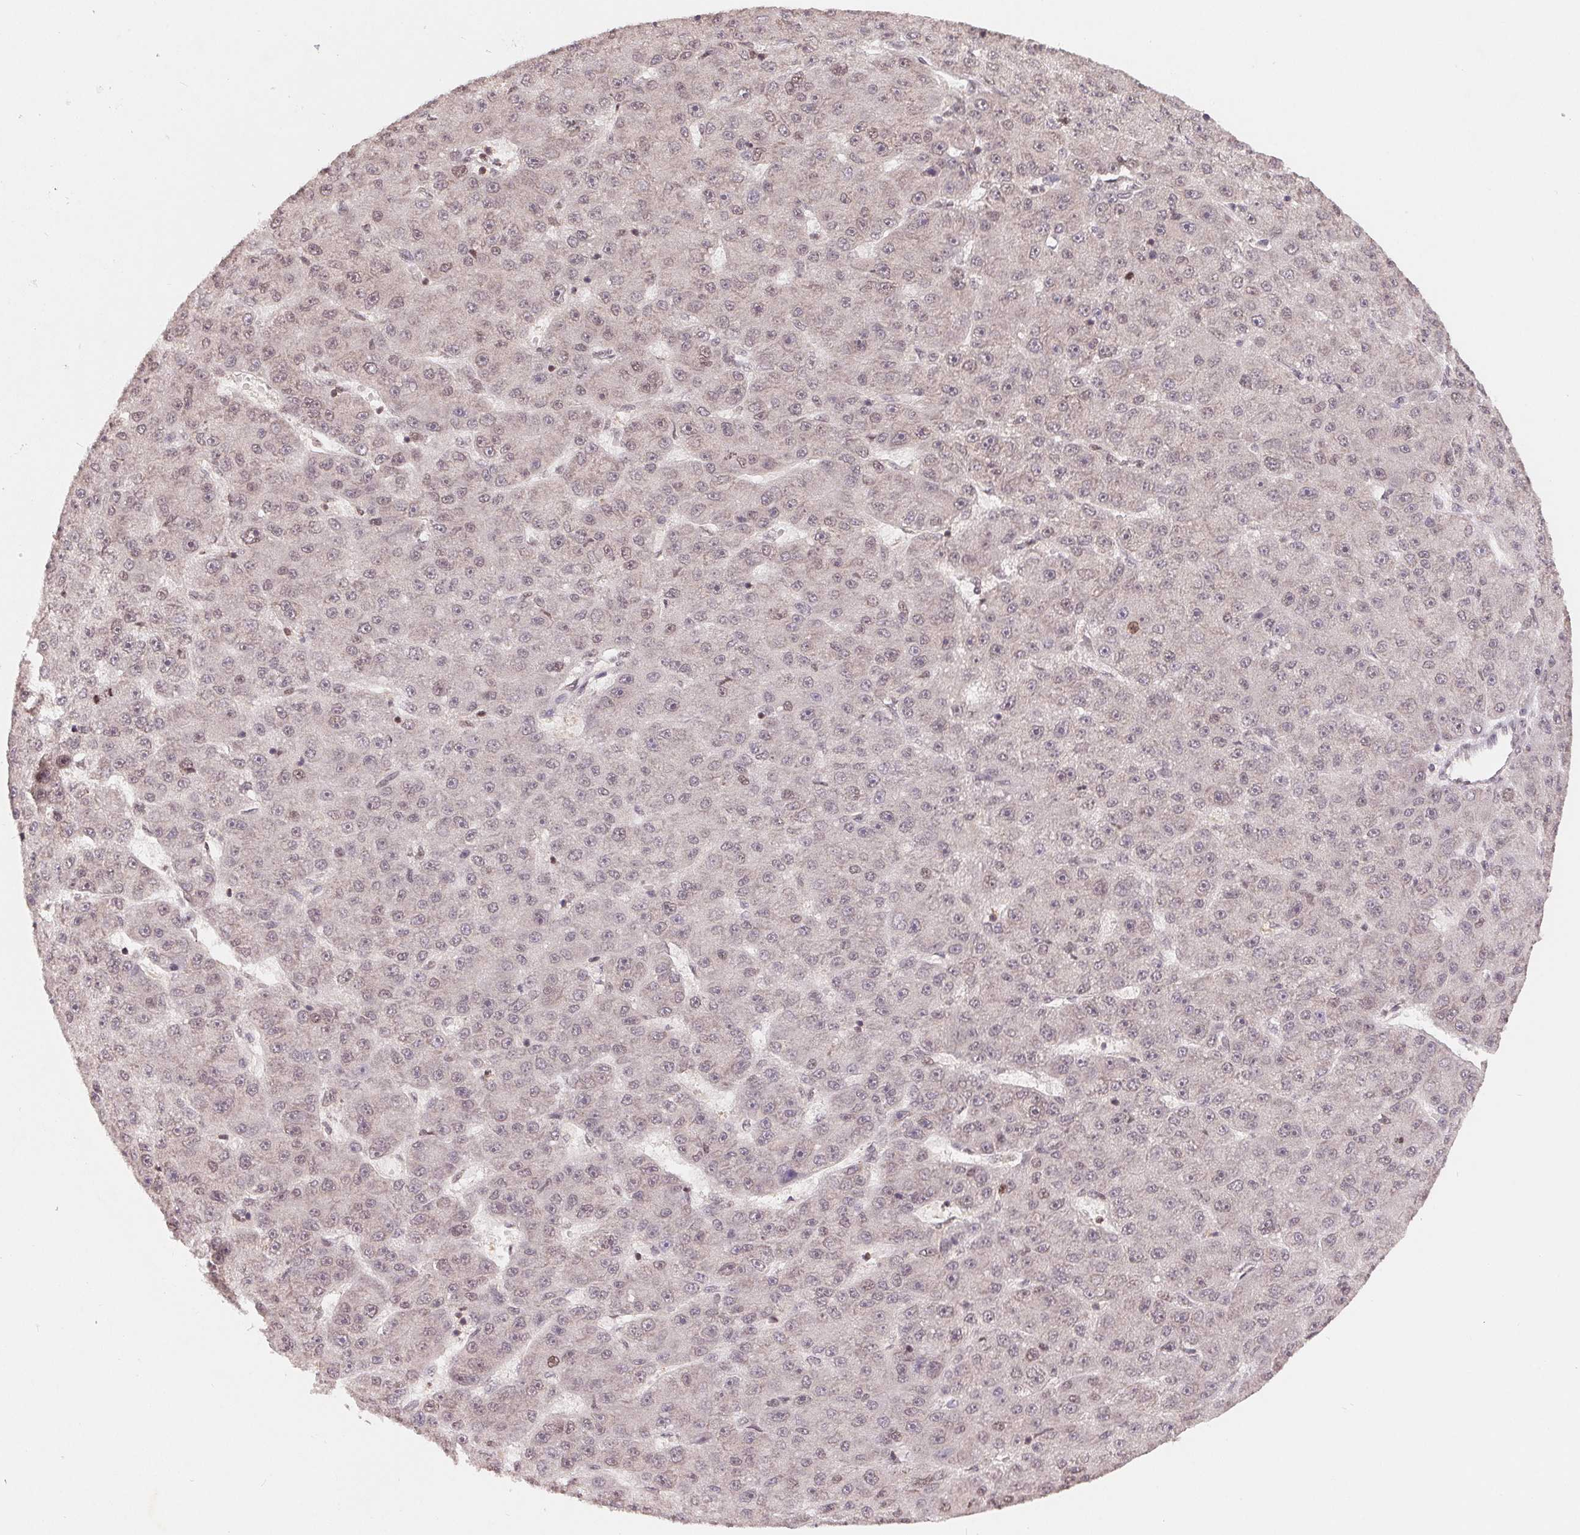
{"staining": {"intensity": "negative", "quantity": "none", "location": "none"}, "tissue": "liver cancer", "cell_type": "Tumor cells", "image_type": "cancer", "snomed": [{"axis": "morphology", "description": "Carcinoma, Hepatocellular, NOS"}, {"axis": "topography", "description": "Liver"}], "caption": "Tumor cells show no significant protein staining in liver hepatocellular carcinoma.", "gene": "HMGN3", "patient": {"sex": "male", "age": 67}}